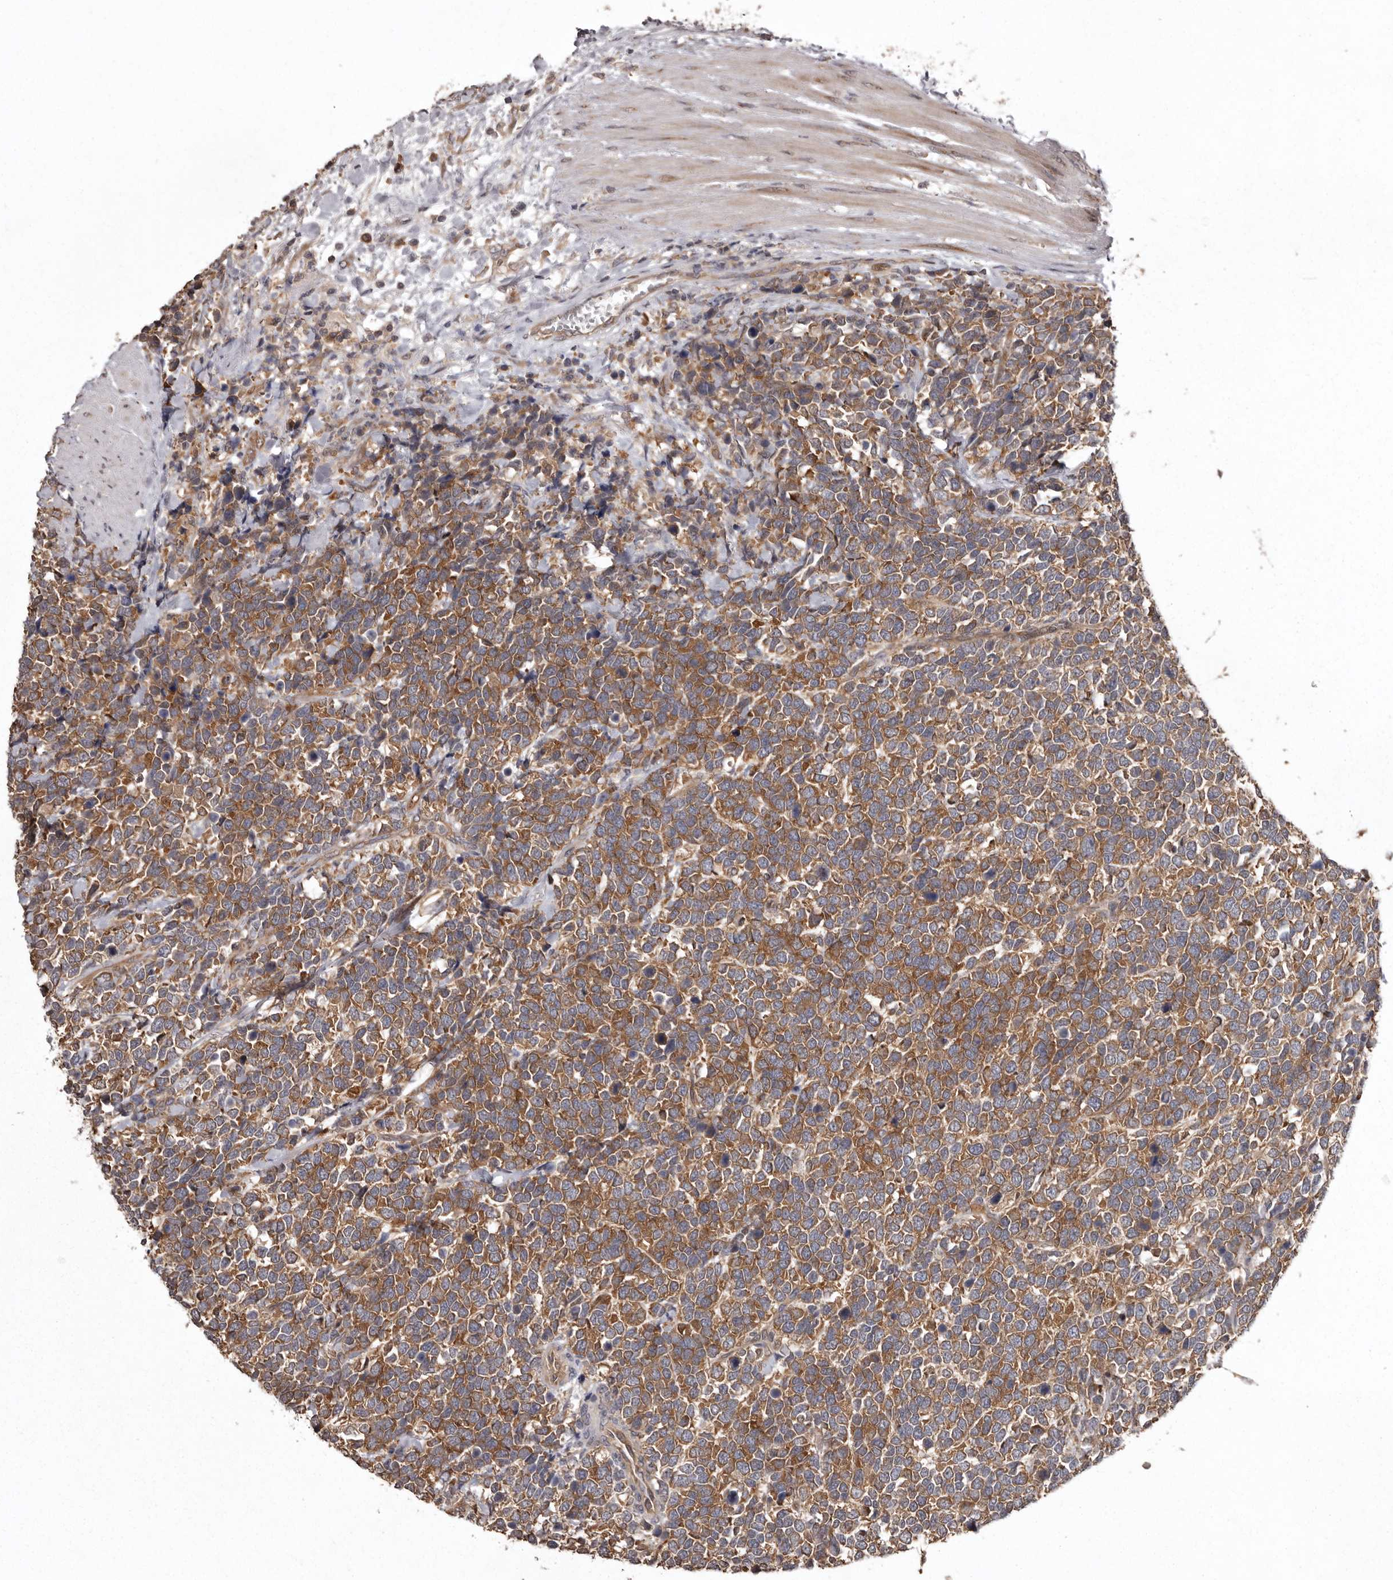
{"staining": {"intensity": "moderate", "quantity": ">75%", "location": "cytoplasmic/membranous"}, "tissue": "urothelial cancer", "cell_type": "Tumor cells", "image_type": "cancer", "snomed": [{"axis": "morphology", "description": "Urothelial carcinoma, High grade"}, {"axis": "topography", "description": "Urinary bladder"}], "caption": "Human urothelial carcinoma (high-grade) stained for a protein (brown) exhibits moderate cytoplasmic/membranous positive positivity in approximately >75% of tumor cells.", "gene": "DARS1", "patient": {"sex": "female", "age": 82}}